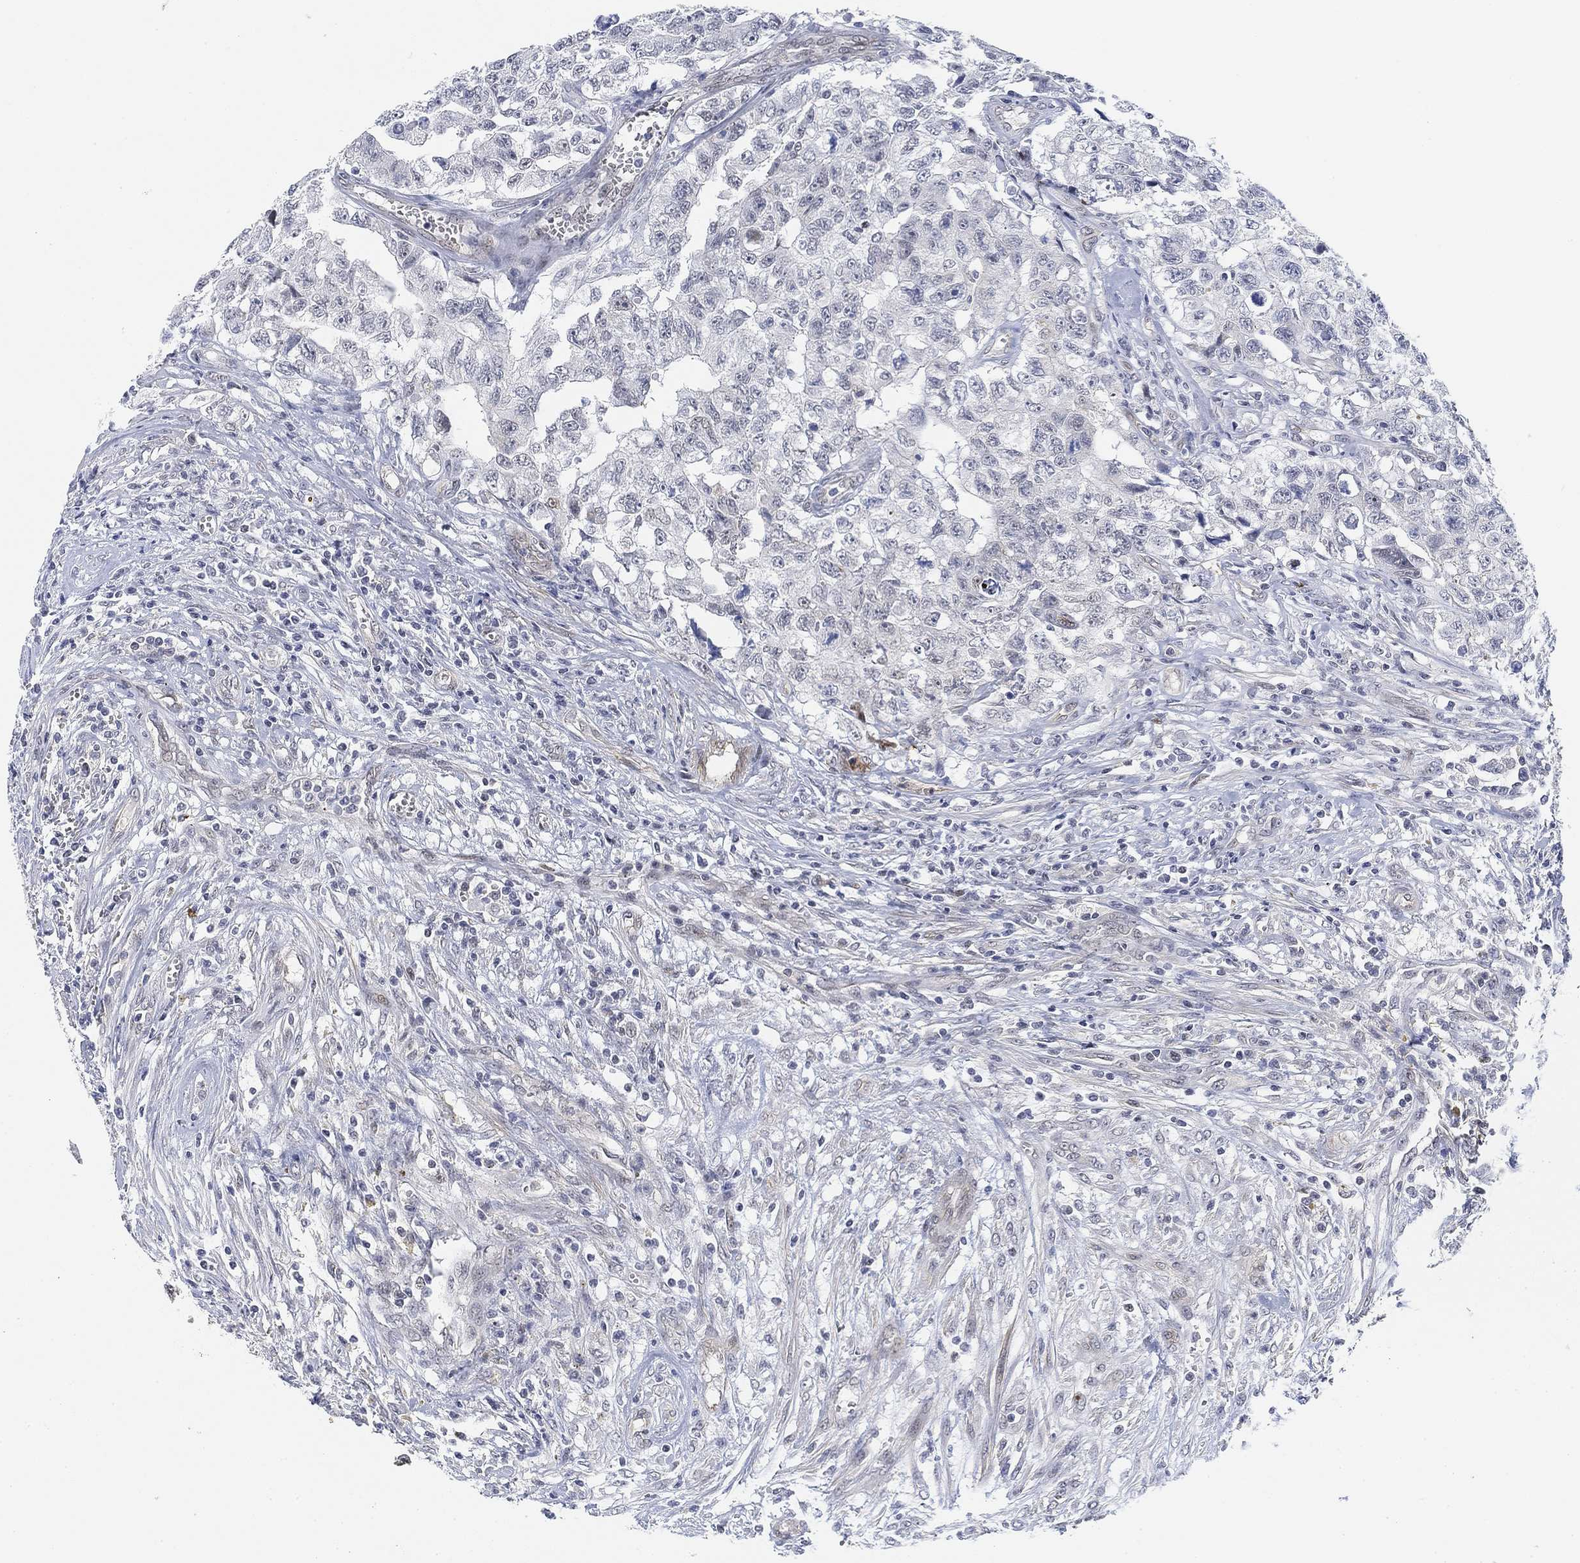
{"staining": {"intensity": "negative", "quantity": "none", "location": "none"}, "tissue": "testis cancer", "cell_type": "Tumor cells", "image_type": "cancer", "snomed": [{"axis": "morphology", "description": "Carcinoma, Embryonal, NOS"}, {"axis": "topography", "description": "Testis"}], "caption": "Immunohistochemical staining of testis embryonal carcinoma demonstrates no significant positivity in tumor cells. (DAB (3,3'-diaminobenzidine) immunohistochemistry visualized using brightfield microscopy, high magnification).", "gene": "PAX6", "patient": {"sex": "male", "age": 24}}